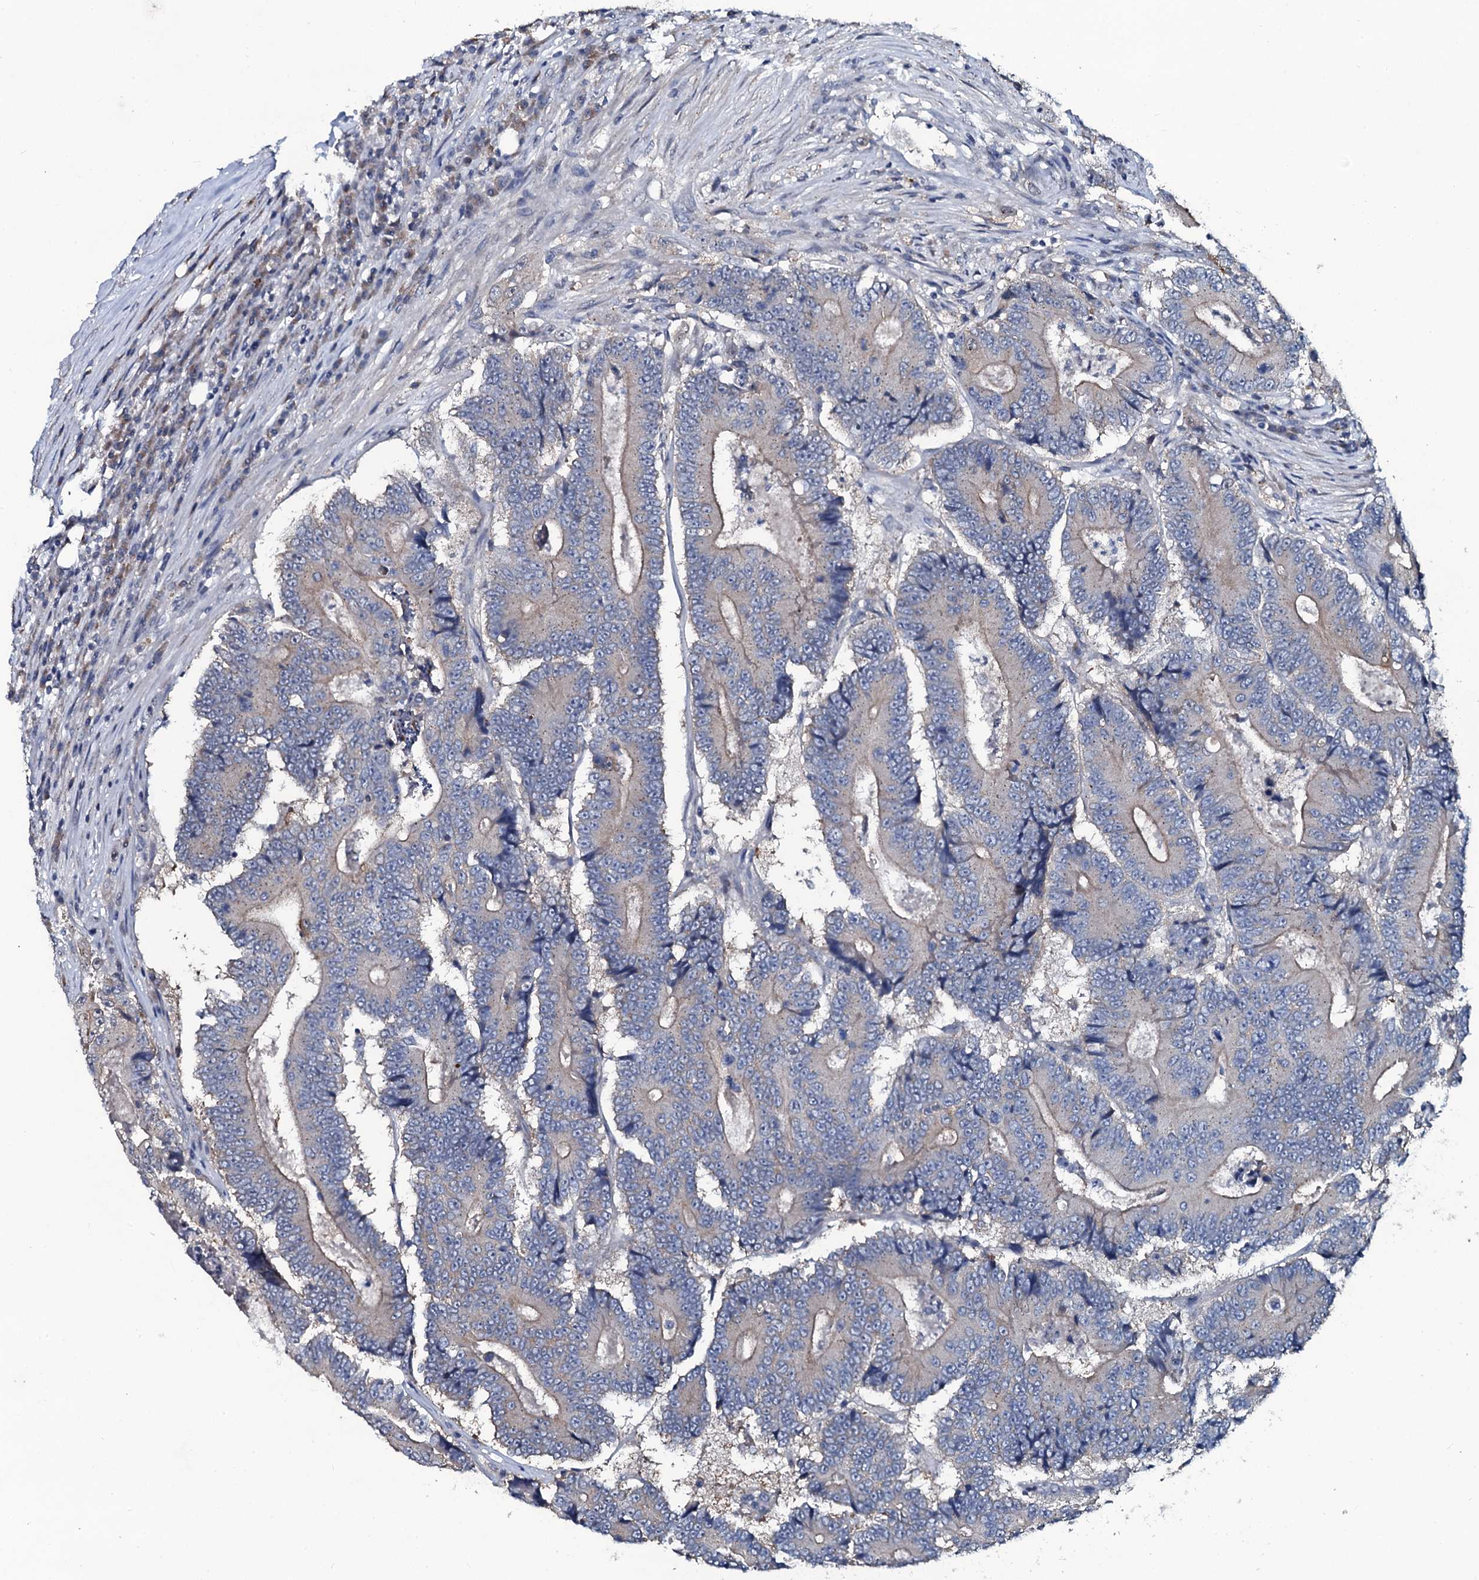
{"staining": {"intensity": "negative", "quantity": "none", "location": "none"}, "tissue": "colorectal cancer", "cell_type": "Tumor cells", "image_type": "cancer", "snomed": [{"axis": "morphology", "description": "Adenocarcinoma, NOS"}, {"axis": "topography", "description": "Colon"}], "caption": "Human colorectal cancer stained for a protein using IHC displays no staining in tumor cells.", "gene": "USPL1", "patient": {"sex": "male", "age": 83}}